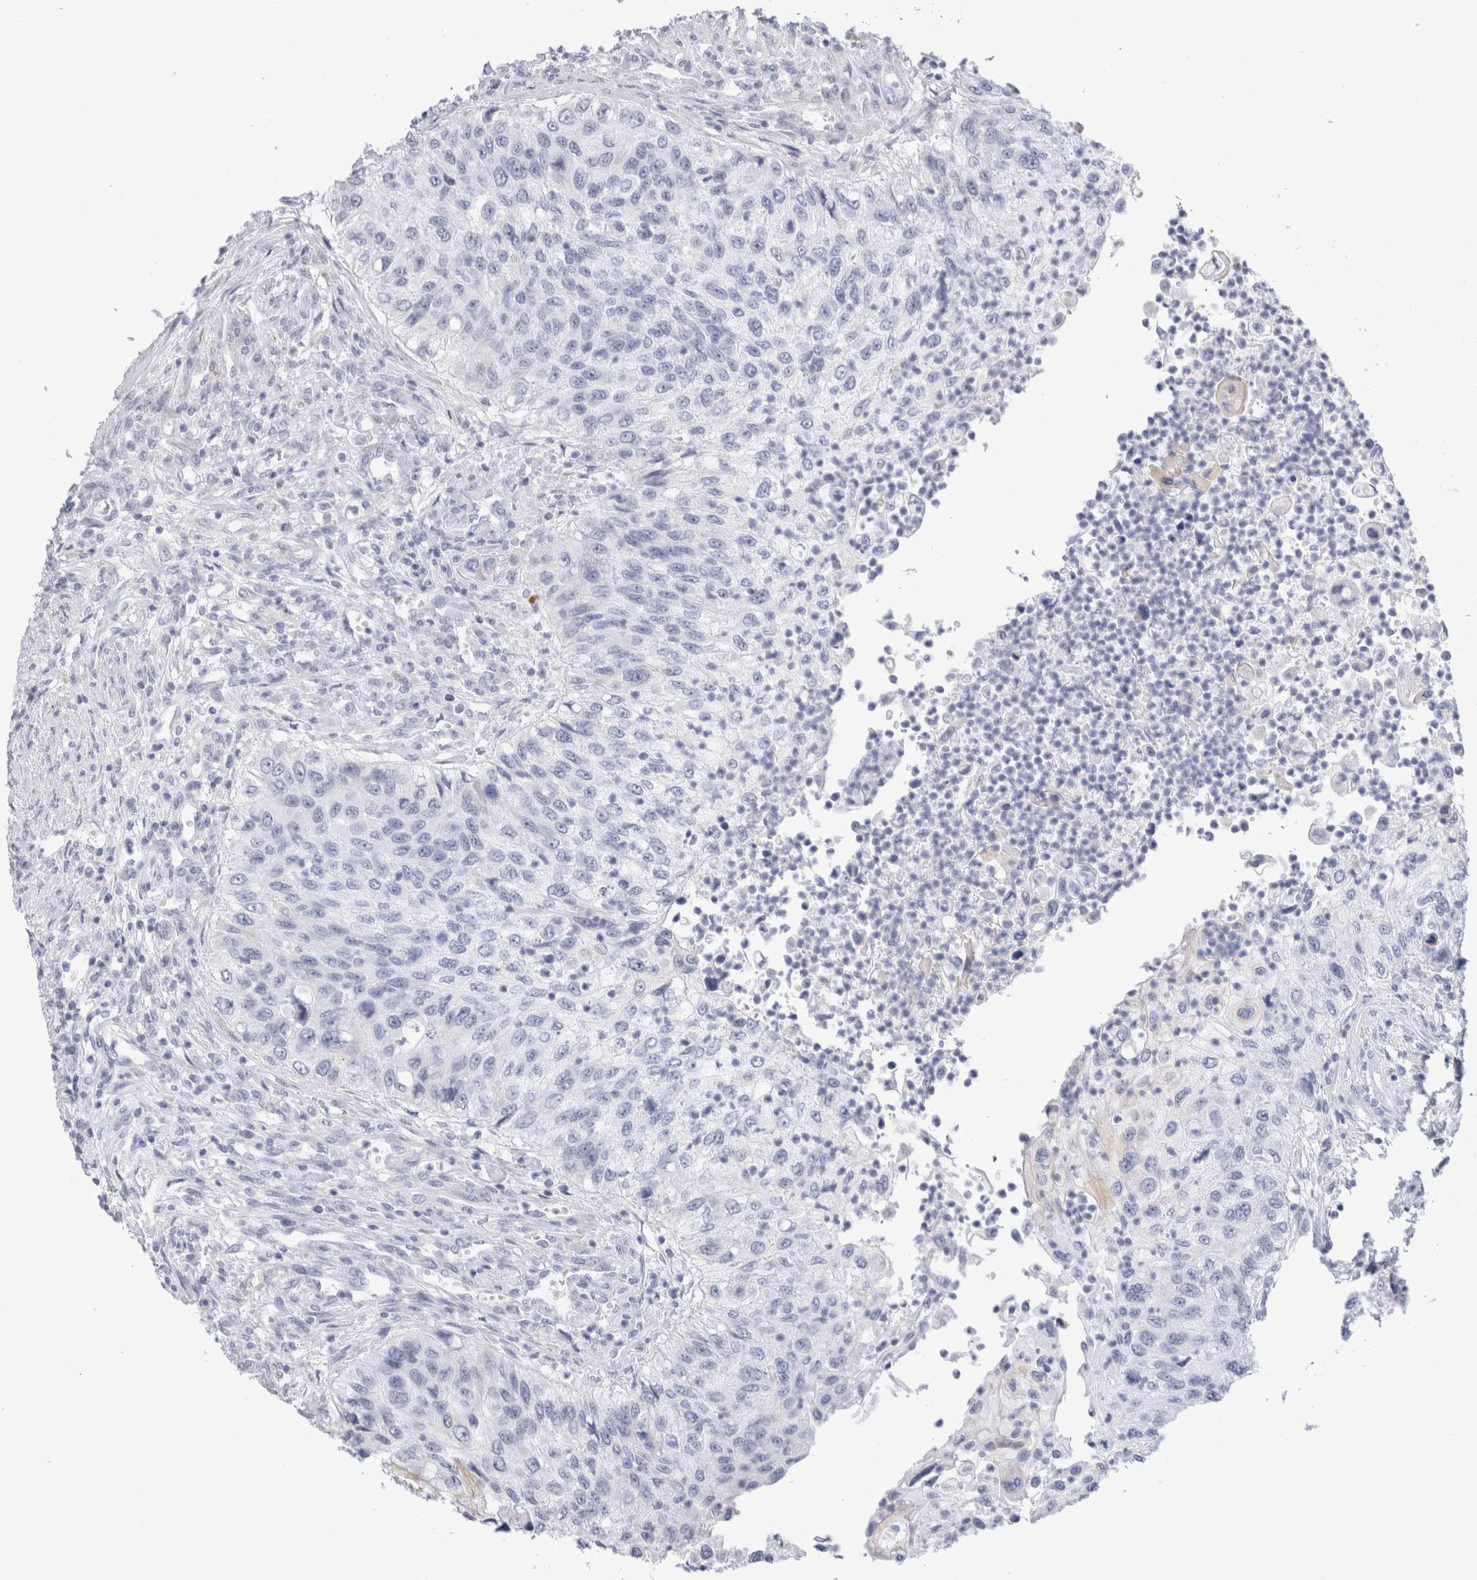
{"staining": {"intensity": "negative", "quantity": "none", "location": "none"}, "tissue": "urothelial cancer", "cell_type": "Tumor cells", "image_type": "cancer", "snomed": [{"axis": "morphology", "description": "Urothelial carcinoma, High grade"}, {"axis": "topography", "description": "Urinary bladder"}], "caption": "The photomicrograph demonstrates no significant staining in tumor cells of urothelial cancer.", "gene": "MUC15", "patient": {"sex": "female", "age": 60}}